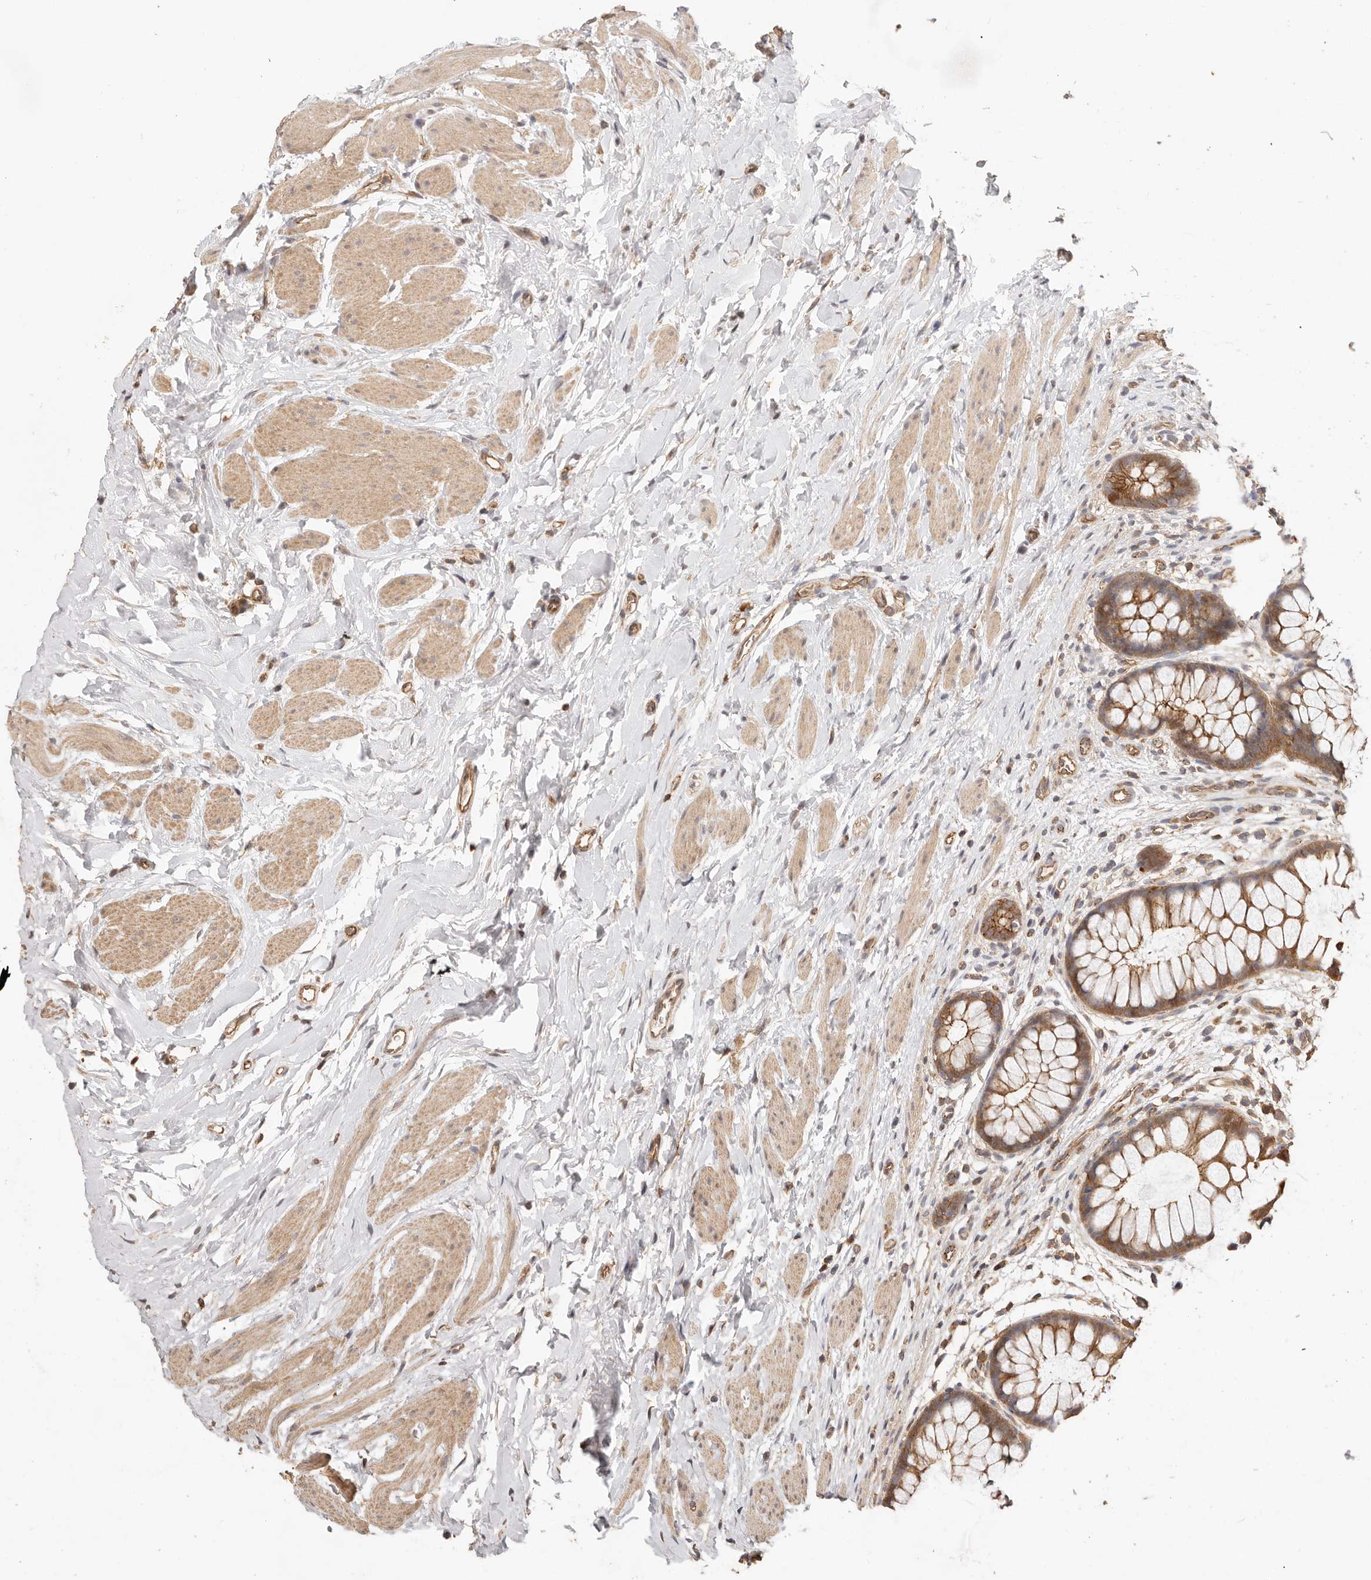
{"staining": {"intensity": "moderate", "quantity": ">75%", "location": "cytoplasmic/membranous"}, "tissue": "colon", "cell_type": "Endothelial cells", "image_type": "normal", "snomed": [{"axis": "morphology", "description": "Normal tissue, NOS"}, {"axis": "topography", "description": "Colon"}], "caption": "Immunohistochemistry micrograph of benign colon: colon stained using immunohistochemistry displays medium levels of moderate protein expression localized specifically in the cytoplasmic/membranous of endothelial cells, appearing as a cytoplasmic/membranous brown color.", "gene": "AFDN", "patient": {"sex": "female", "age": 62}}